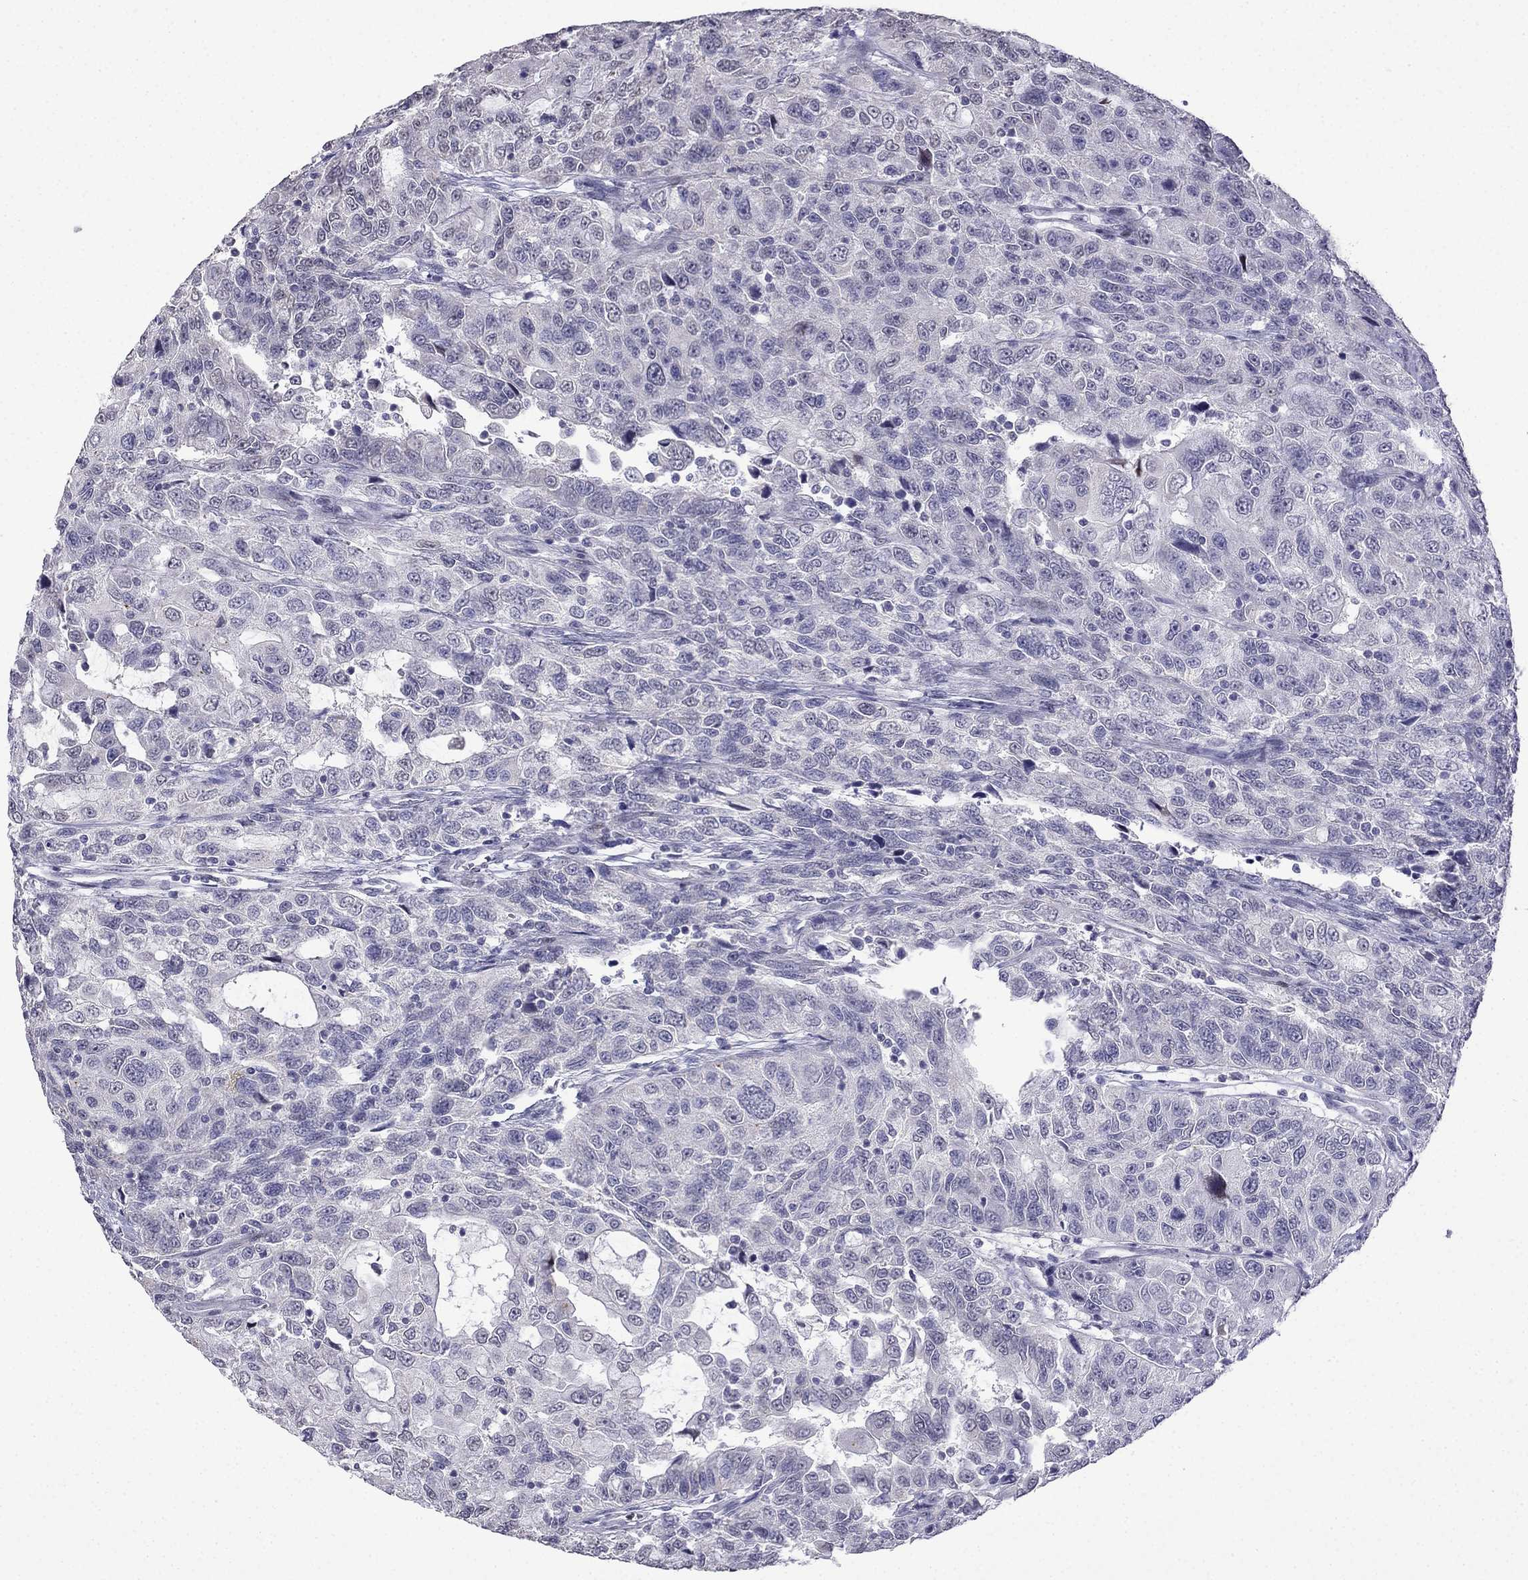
{"staining": {"intensity": "negative", "quantity": "none", "location": "none"}, "tissue": "urothelial cancer", "cell_type": "Tumor cells", "image_type": "cancer", "snomed": [{"axis": "morphology", "description": "Urothelial carcinoma, NOS"}, {"axis": "morphology", "description": "Urothelial carcinoma, High grade"}, {"axis": "topography", "description": "Urinary bladder"}], "caption": "A histopathology image of urothelial cancer stained for a protein demonstrates no brown staining in tumor cells.", "gene": "CFAP70", "patient": {"sex": "female", "age": 73}}